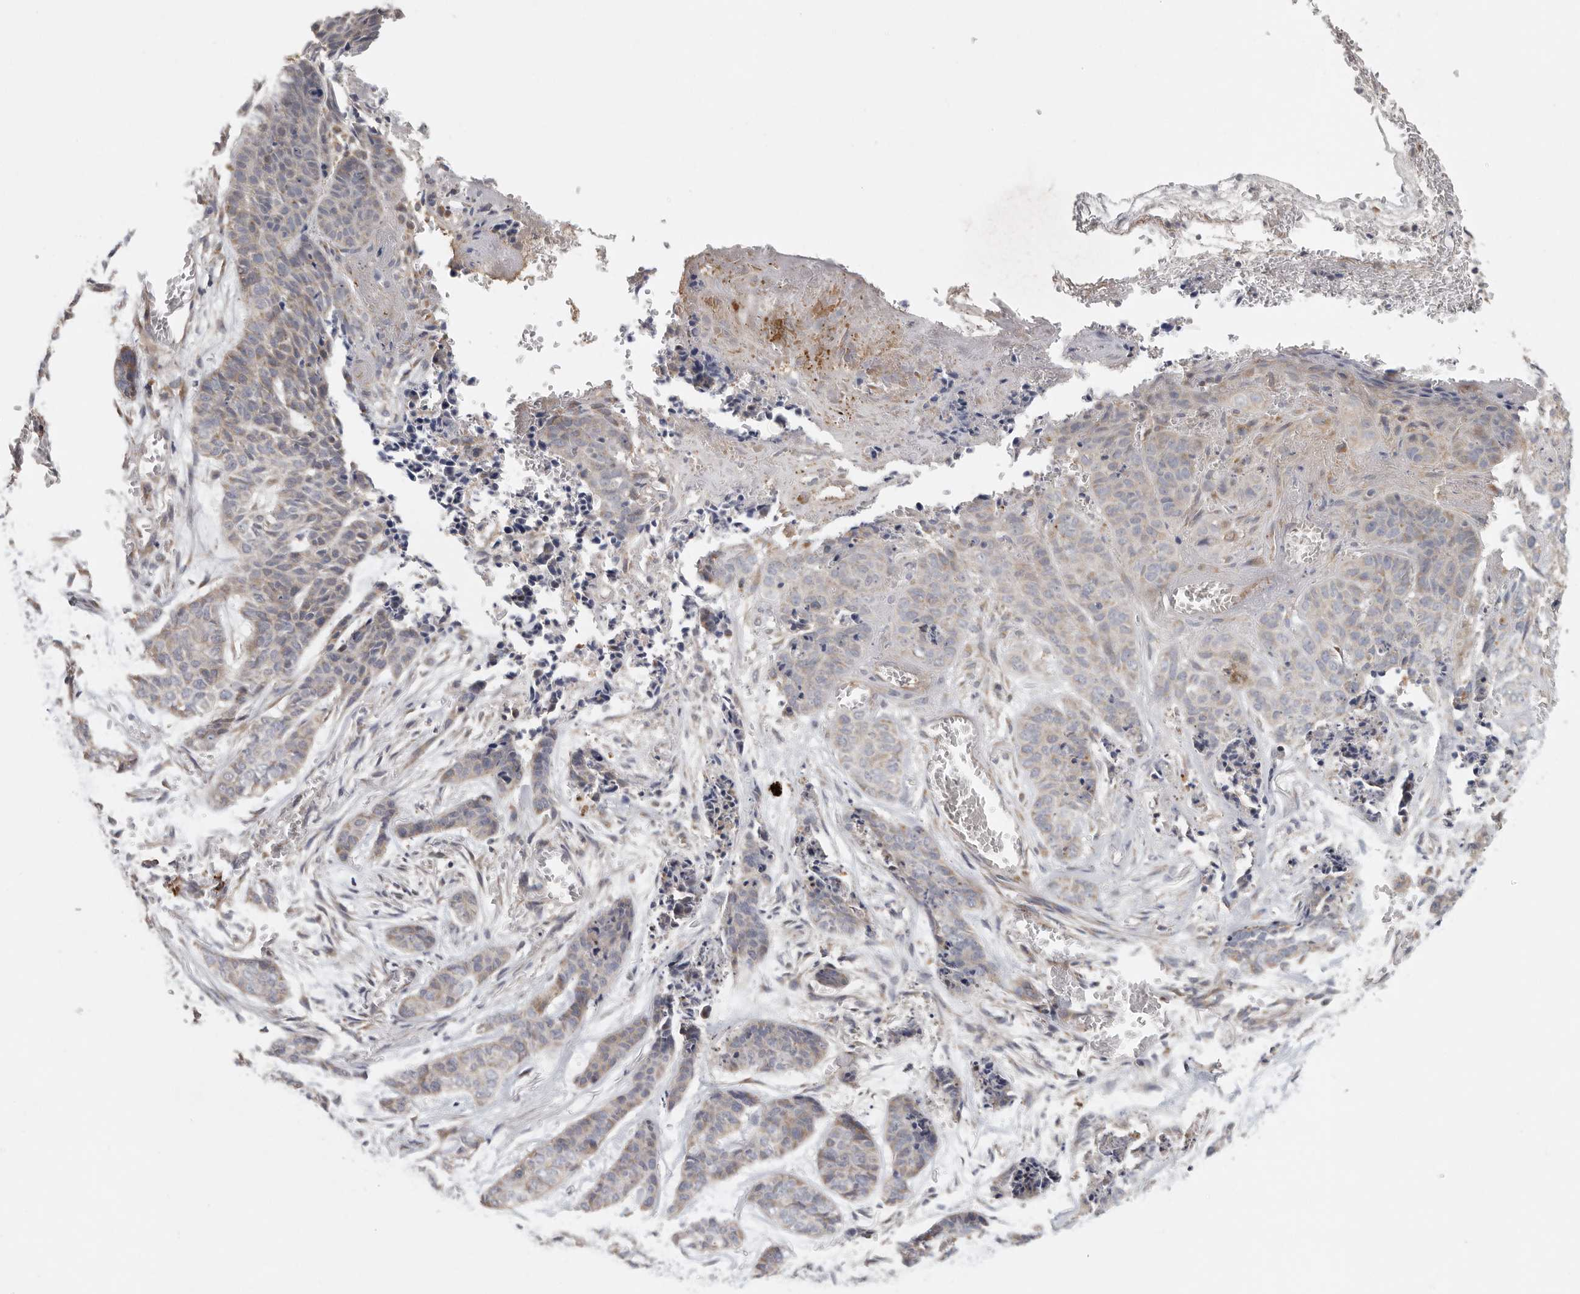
{"staining": {"intensity": "weak", "quantity": "25%-75%", "location": "cytoplasmic/membranous"}, "tissue": "skin cancer", "cell_type": "Tumor cells", "image_type": "cancer", "snomed": [{"axis": "morphology", "description": "Basal cell carcinoma"}, {"axis": "topography", "description": "Skin"}], "caption": "Protein analysis of basal cell carcinoma (skin) tissue reveals weak cytoplasmic/membranous staining in about 25%-75% of tumor cells.", "gene": "BCAP29", "patient": {"sex": "female", "age": 64}}